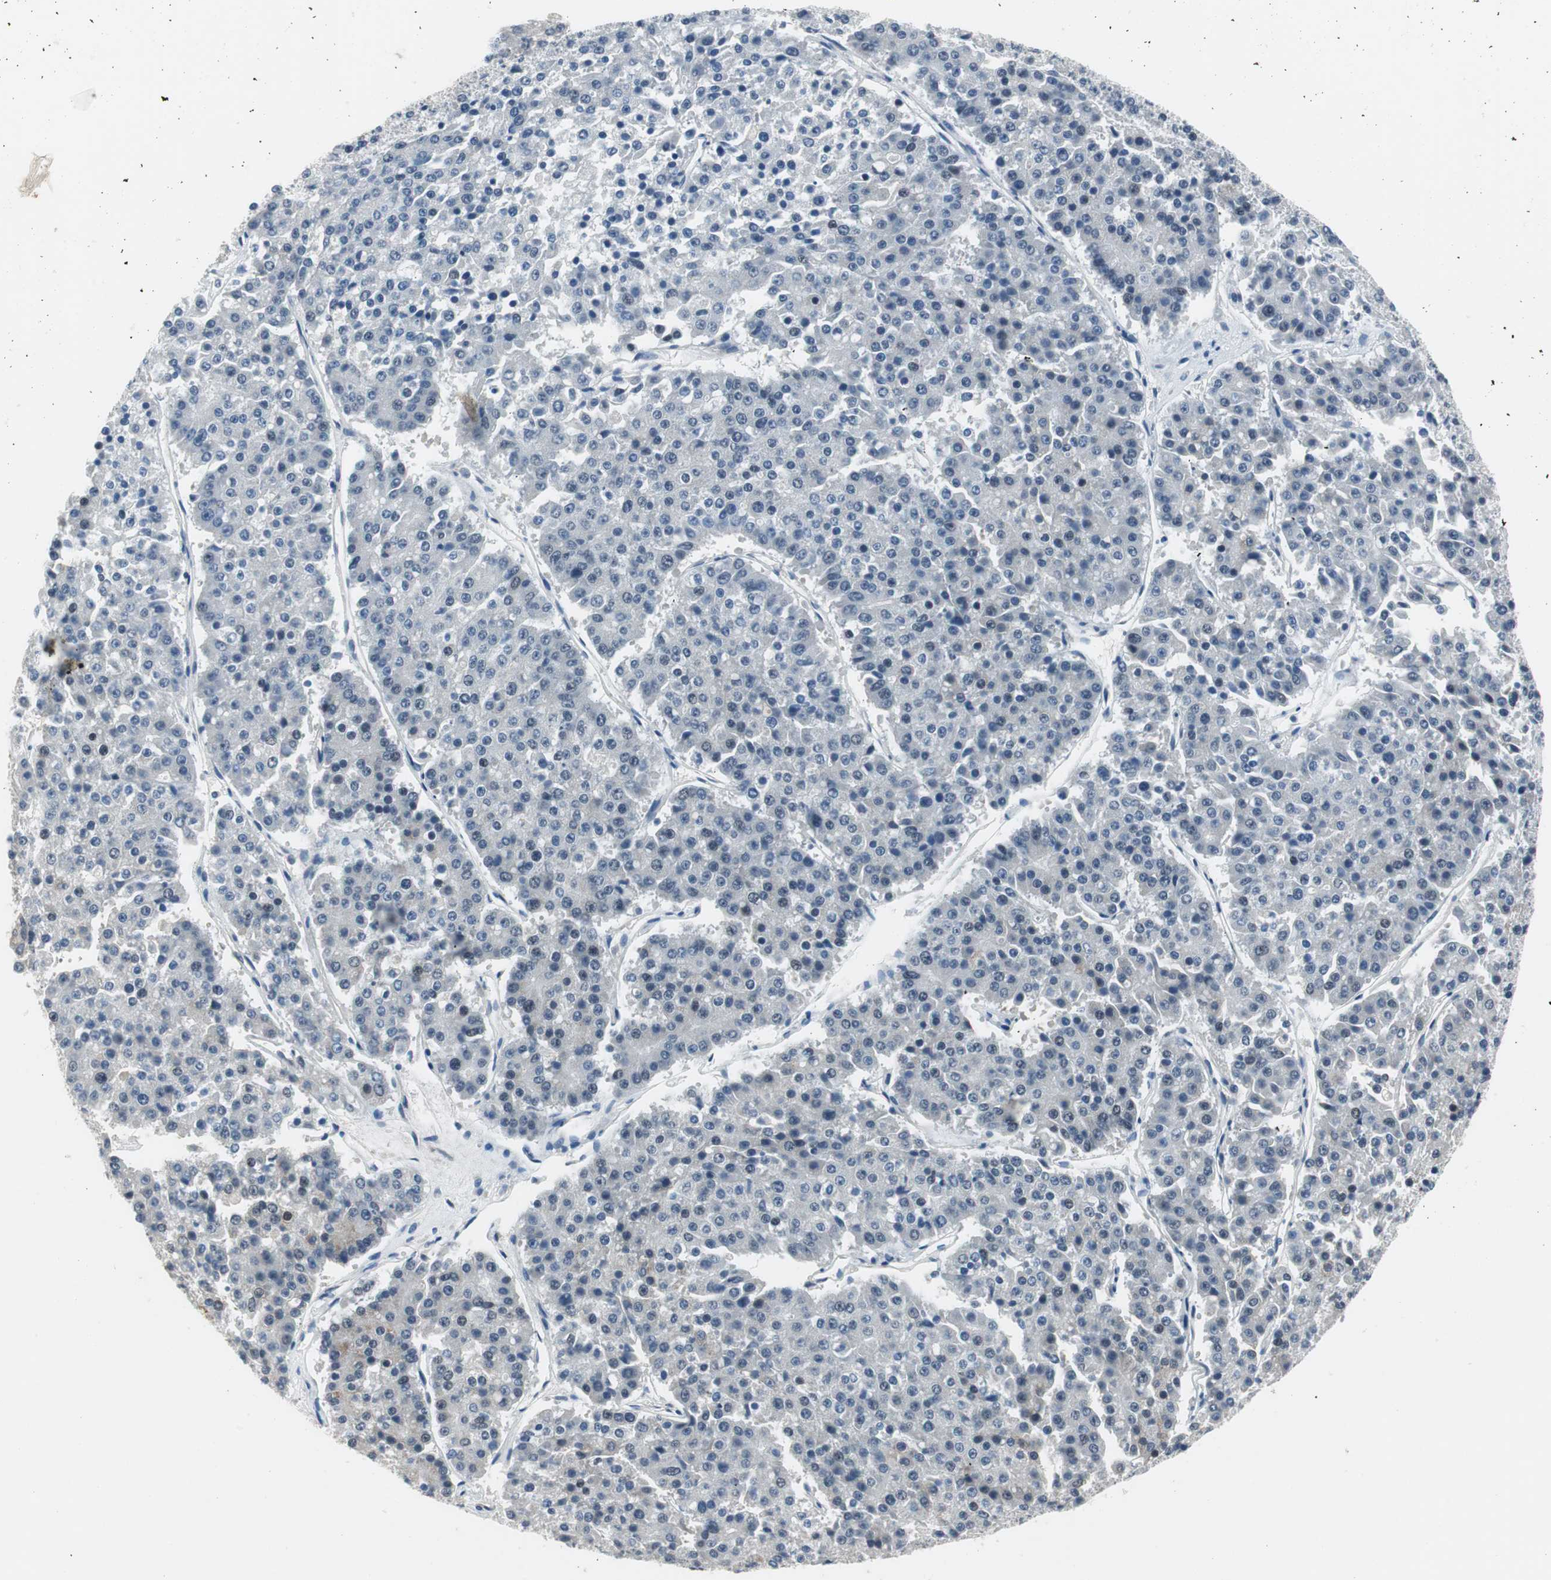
{"staining": {"intensity": "negative", "quantity": "none", "location": "none"}, "tissue": "pancreatic cancer", "cell_type": "Tumor cells", "image_type": "cancer", "snomed": [{"axis": "morphology", "description": "Adenocarcinoma, NOS"}, {"axis": "topography", "description": "Pancreas"}], "caption": "Immunohistochemistry of pancreatic cancer displays no staining in tumor cells.", "gene": "PLAA", "patient": {"sex": "male", "age": 50}}